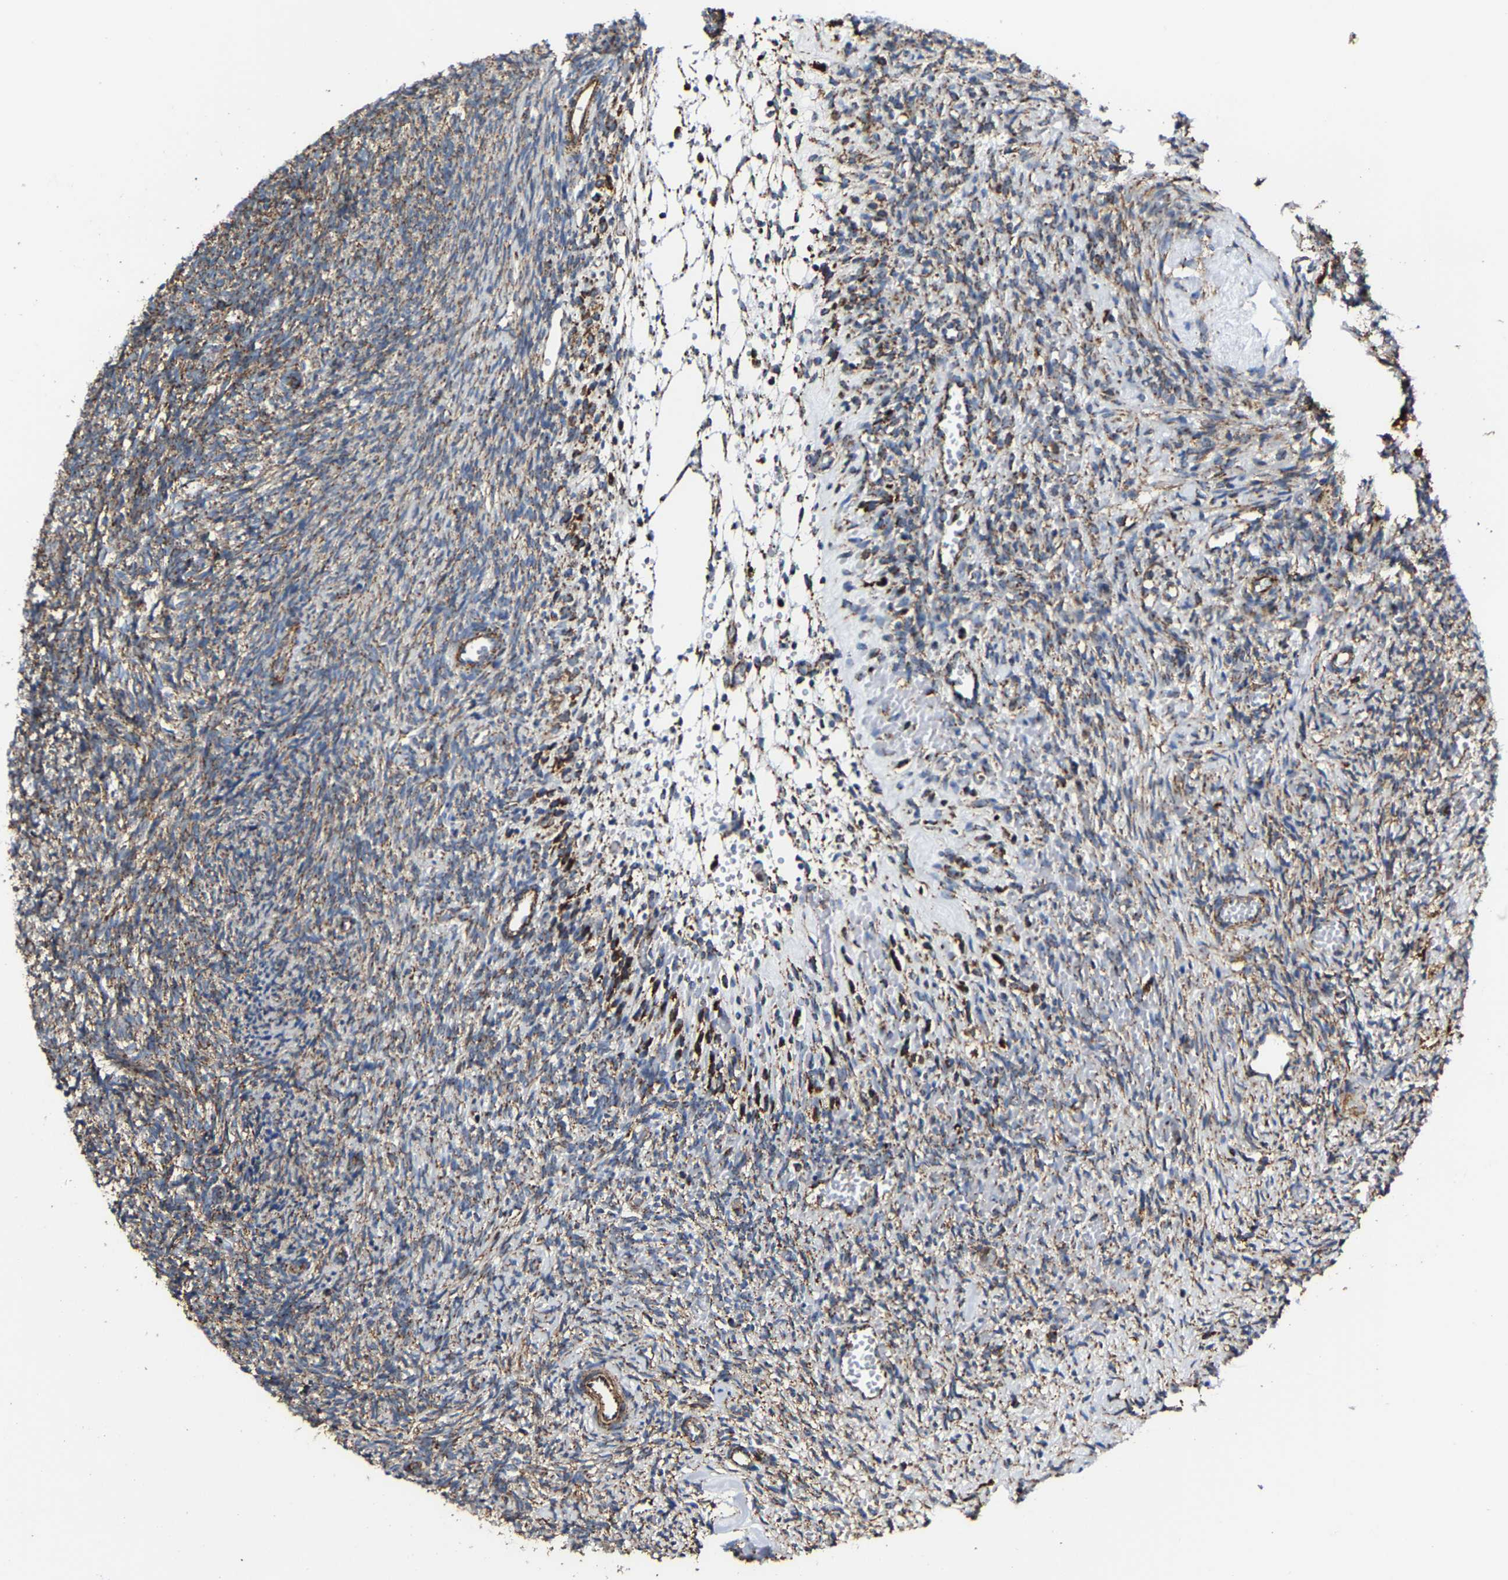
{"staining": {"intensity": "moderate", "quantity": ">75%", "location": "cytoplasmic/membranous"}, "tissue": "ovary", "cell_type": "Ovarian stroma cells", "image_type": "normal", "snomed": [{"axis": "morphology", "description": "Normal tissue, NOS"}, {"axis": "topography", "description": "Ovary"}], "caption": "The histopathology image reveals a brown stain indicating the presence of a protein in the cytoplasmic/membranous of ovarian stroma cells in ovary. Using DAB (brown) and hematoxylin (blue) stains, captured at high magnification using brightfield microscopy.", "gene": "NDUFV3", "patient": {"sex": "female", "age": 41}}